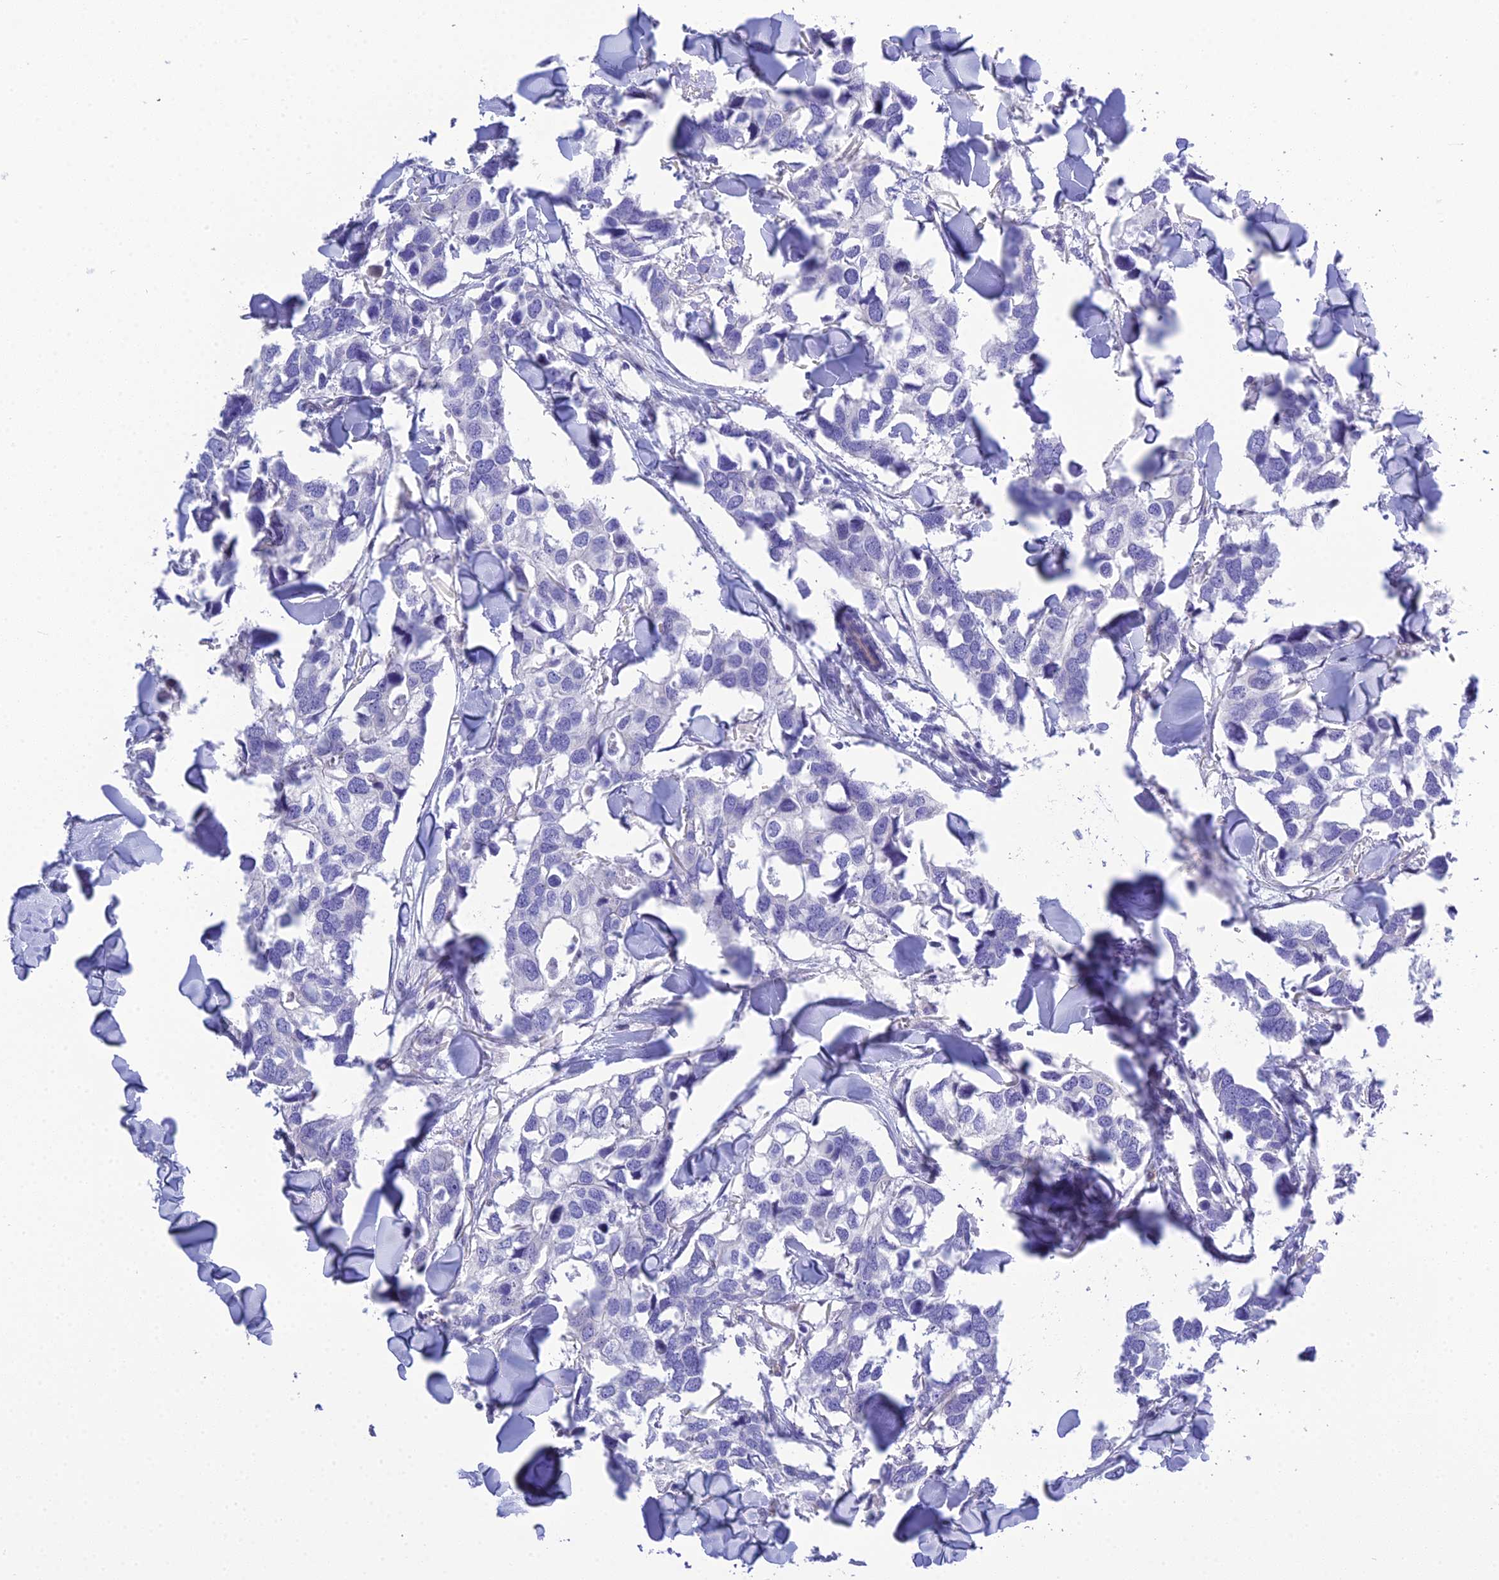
{"staining": {"intensity": "negative", "quantity": "none", "location": "none"}, "tissue": "breast cancer", "cell_type": "Tumor cells", "image_type": "cancer", "snomed": [{"axis": "morphology", "description": "Duct carcinoma"}, {"axis": "topography", "description": "Breast"}], "caption": "Breast intraductal carcinoma was stained to show a protein in brown. There is no significant positivity in tumor cells.", "gene": "KIAA0408", "patient": {"sex": "female", "age": 83}}